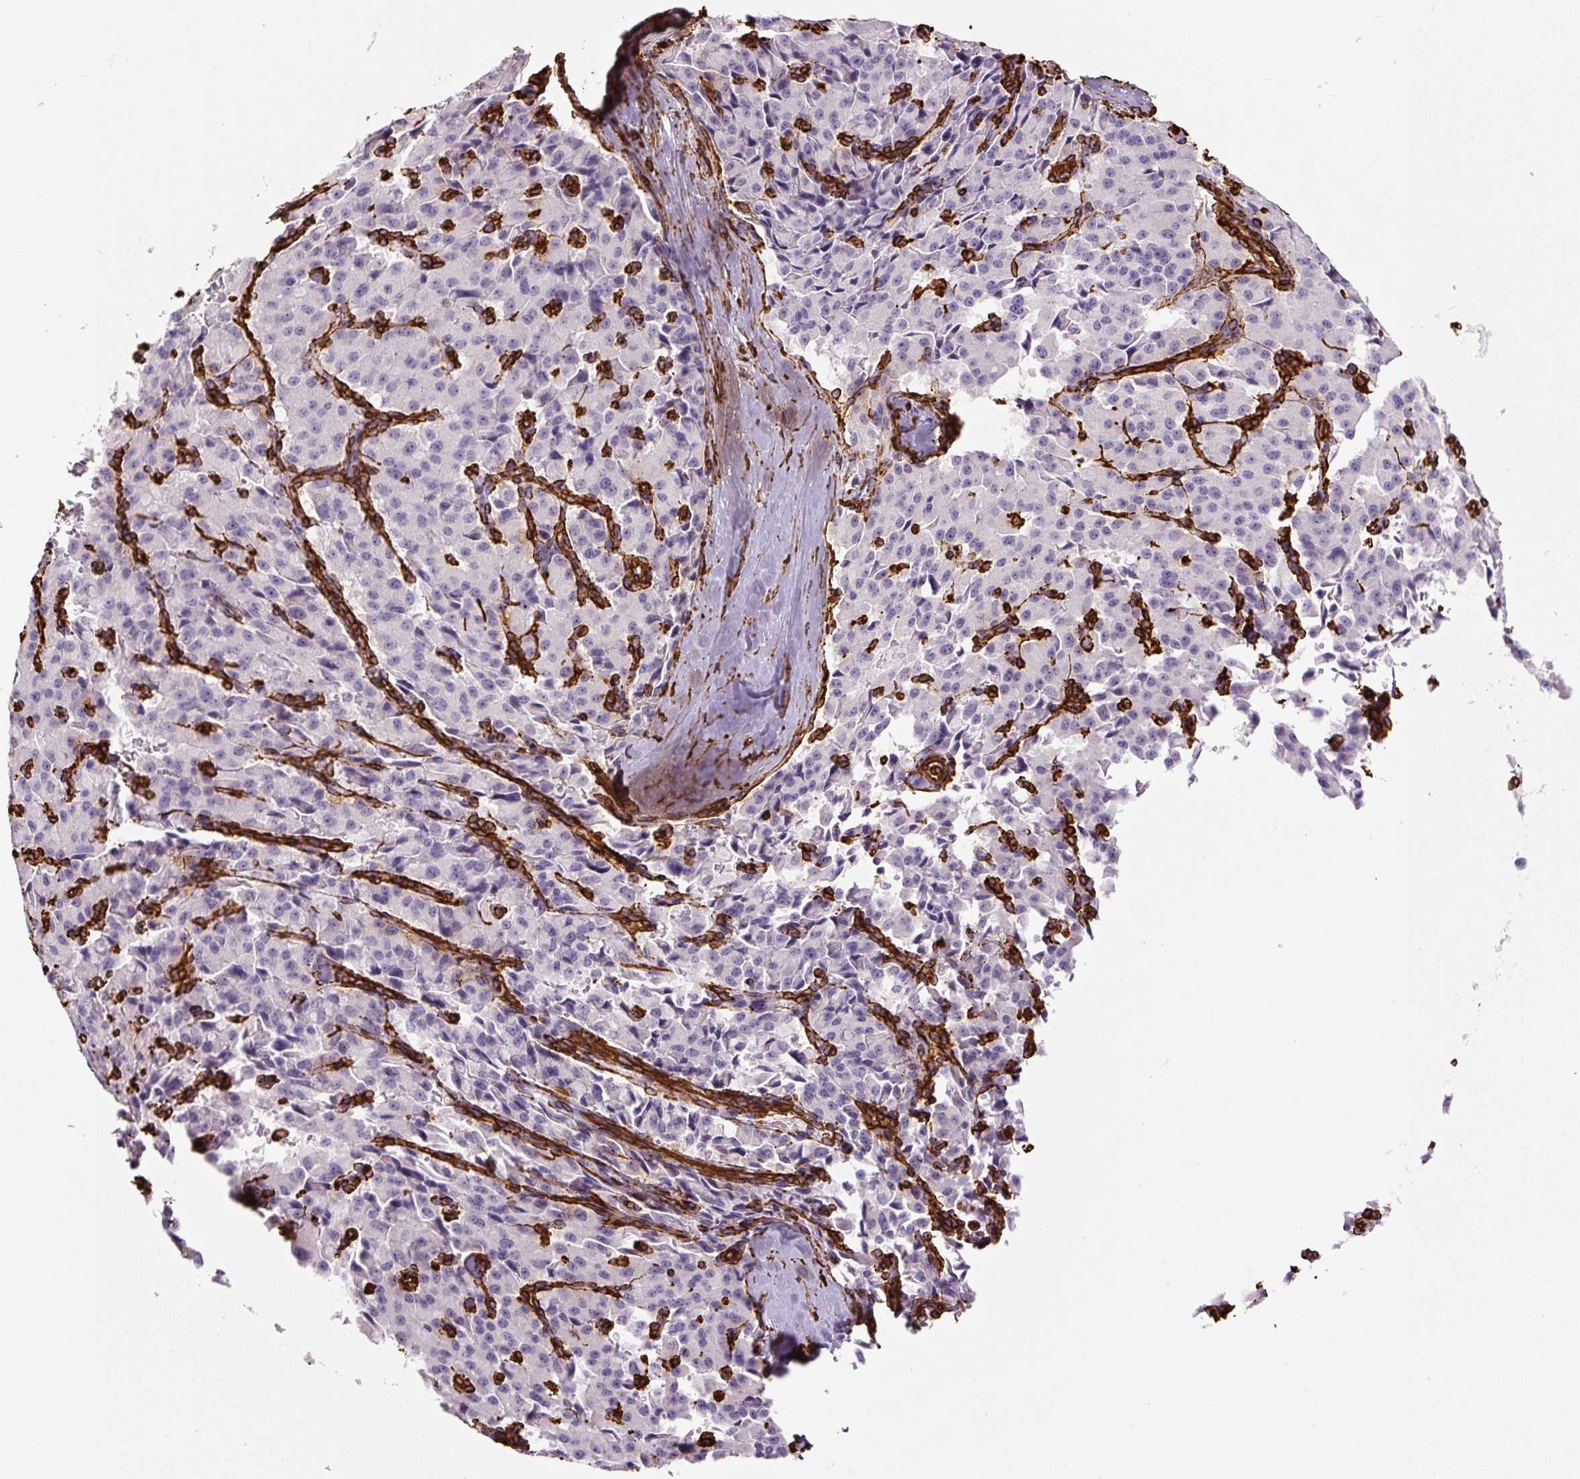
{"staining": {"intensity": "negative", "quantity": "none", "location": "none"}, "tissue": "pancreatic cancer", "cell_type": "Tumor cells", "image_type": "cancer", "snomed": [{"axis": "morphology", "description": "Adenocarcinoma, NOS"}, {"axis": "topography", "description": "Pancreas"}], "caption": "This image is of adenocarcinoma (pancreatic) stained with immunohistochemistry (IHC) to label a protein in brown with the nuclei are counter-stained blue. There is no expression in tumor cells.", "gene": "VIM", "patient": {"sex": "male", "age": 65}}